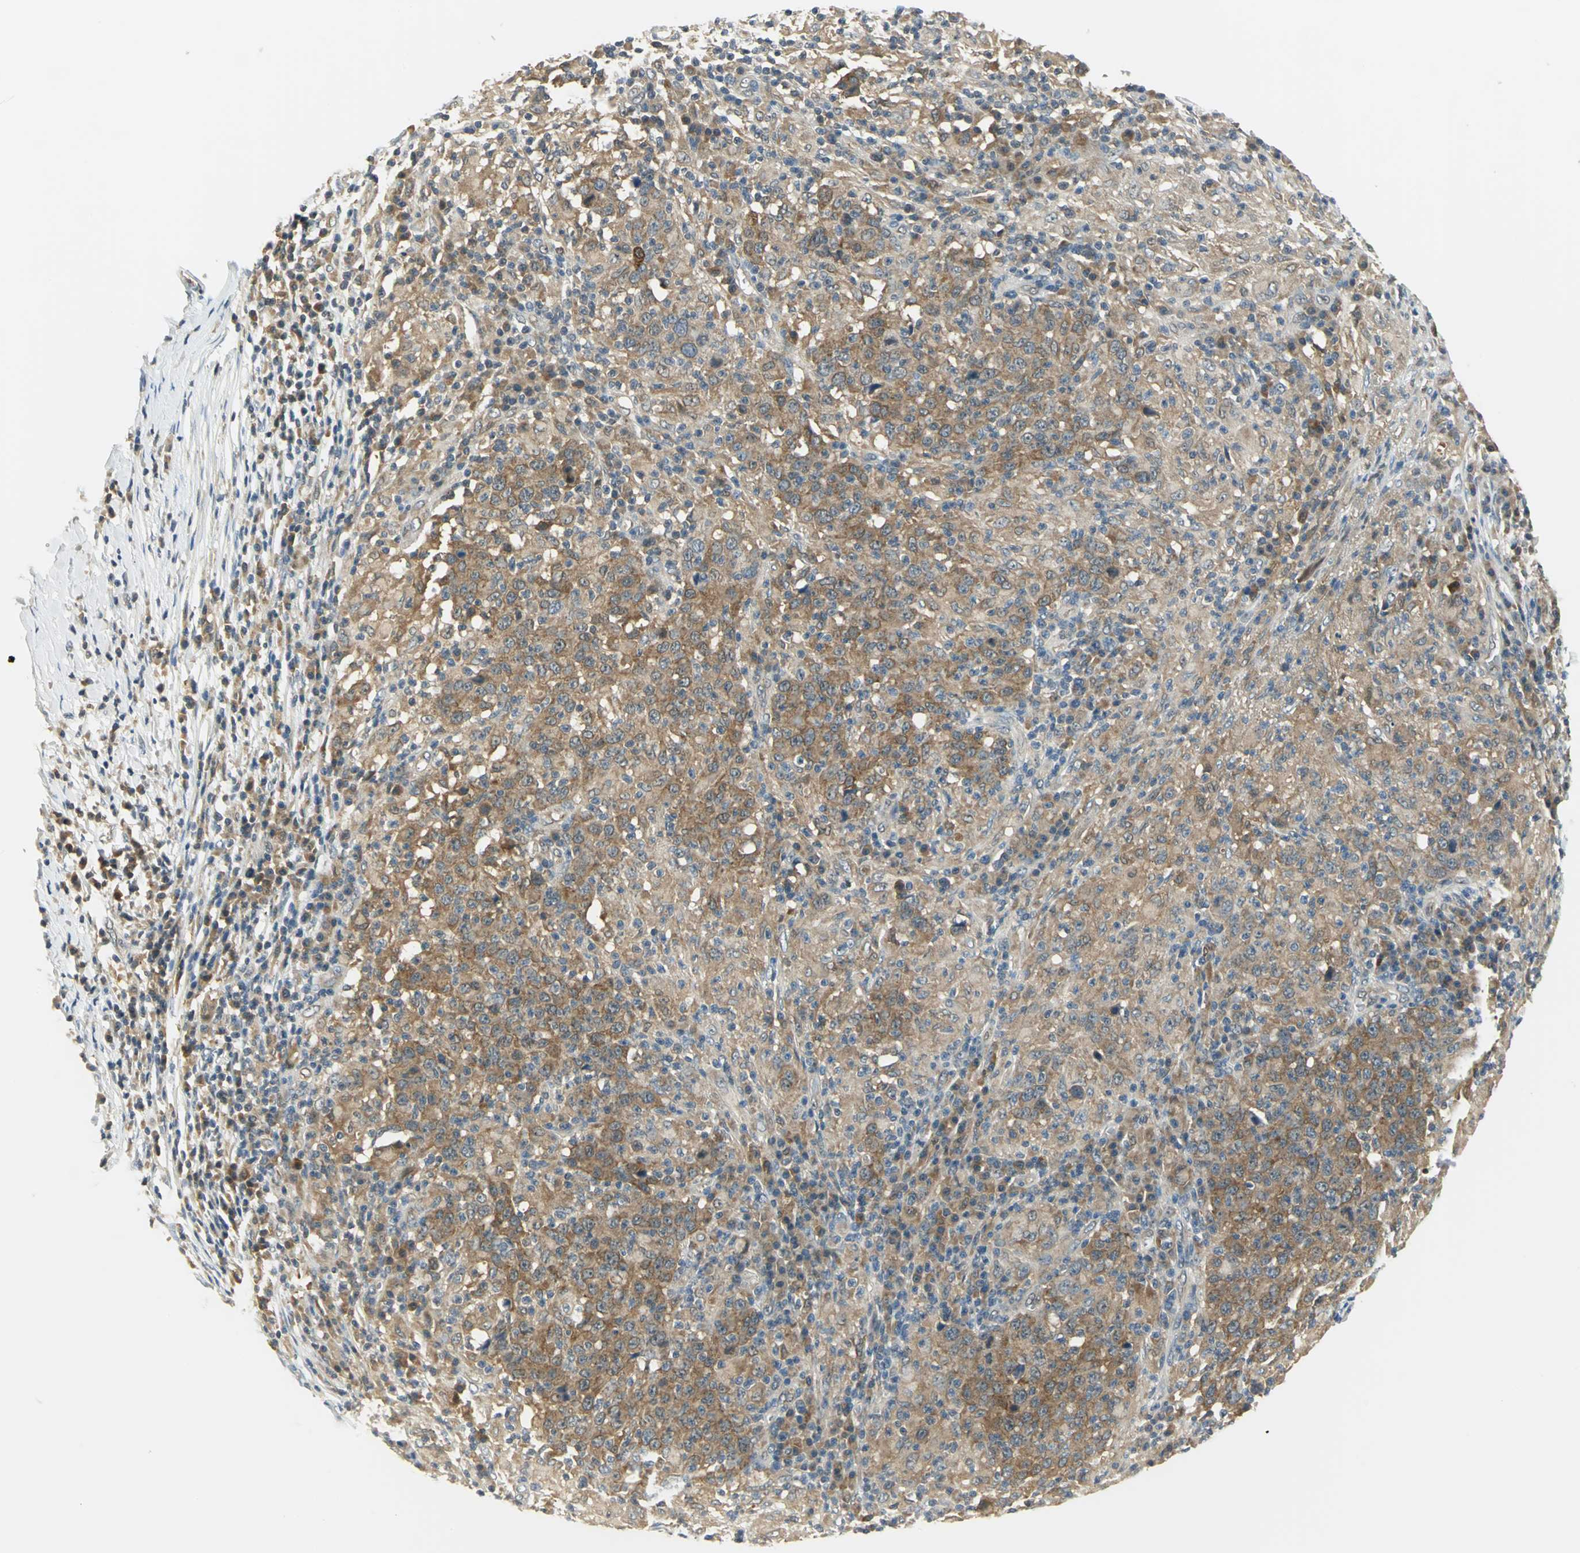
{"staining": {"intensity": "moderate", "quantity": ">75%", "location": "cytoplasmic/membranous"}, "tissue": "head and neck cancer", "cell_type": "Tumor cells", "image_type": "cancer", "snomed": [{"axis": "morphology", "description": "Adenocarcinoma, NOS"}, {"axis": "topography", "description": "Salivary gland"}, {"axis": "topography", "description": "Head-Neck"}], "caption": "Immunohistochemical staining of head and neck adenocarcinoma shows medium levels of moderate cytoplasmic/membranous expression in approximately >75% of tumor cells. Ihc stains the protein in brown and the nuclei are stained blue.", "gene": "FYN", "patient": {"sex": "female", "age": 65}}